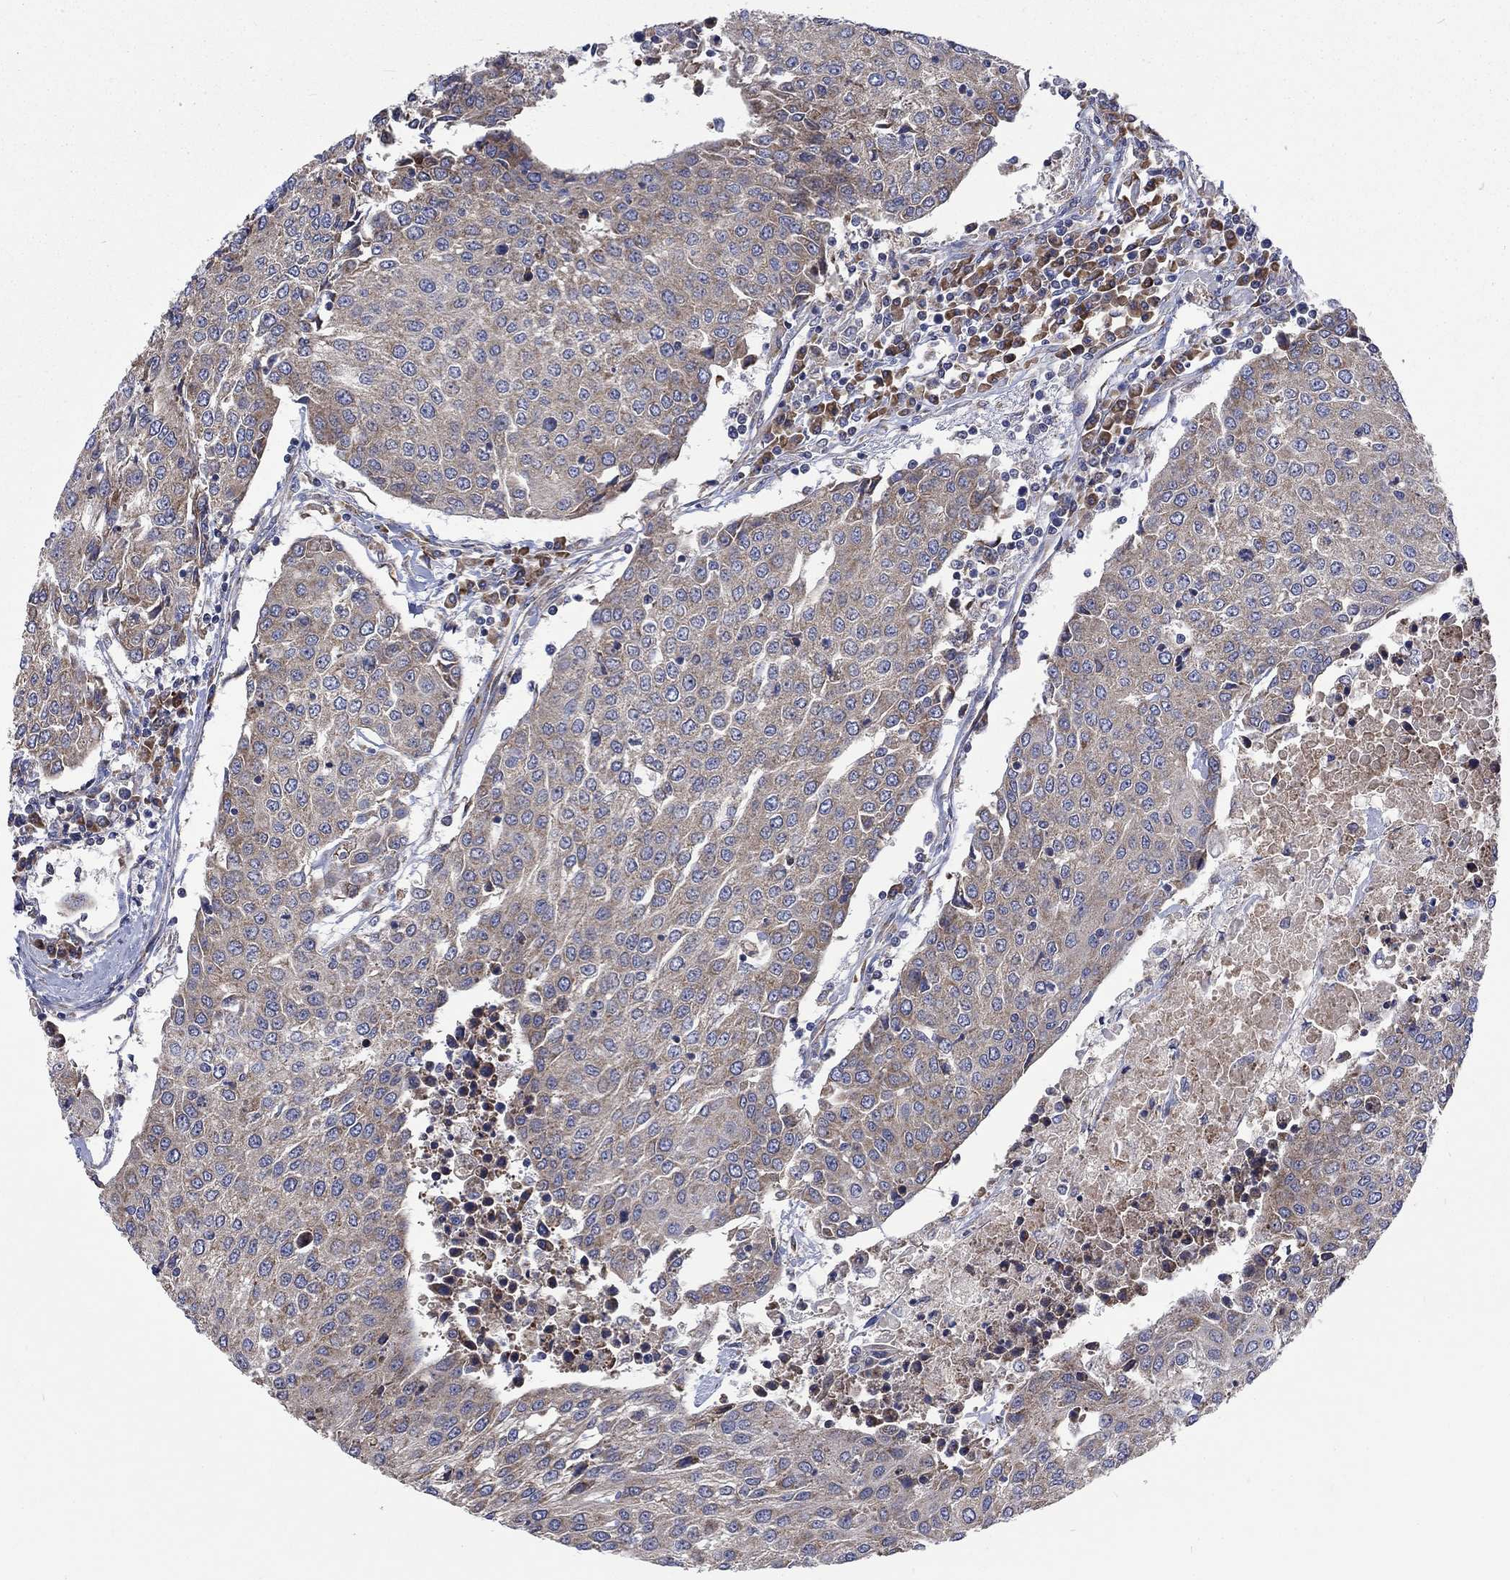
{"staining": {"intensity": "weak", "quantity": "25%-75%", "location": "cytoplasmic/membranous"}, "tissue": "urothelial cancer", "cell_type": "Tumor cells", "image_type": "cancer", "snomed": [{"axis": "morphology", "description": "Urothelial carcinoma, High grade"}, {"axis": "topography", "description": "Urinary bladder"}], "caption": "The histopathology image exhibits immunohistochemical staining of urothelial cancer. There is weak cytoplasmic/membranous positivity is seen in approximately 25%-75% of tumor cells.", "gene": "RPLP0", "patient": {"sex": "female", "age": 85}}